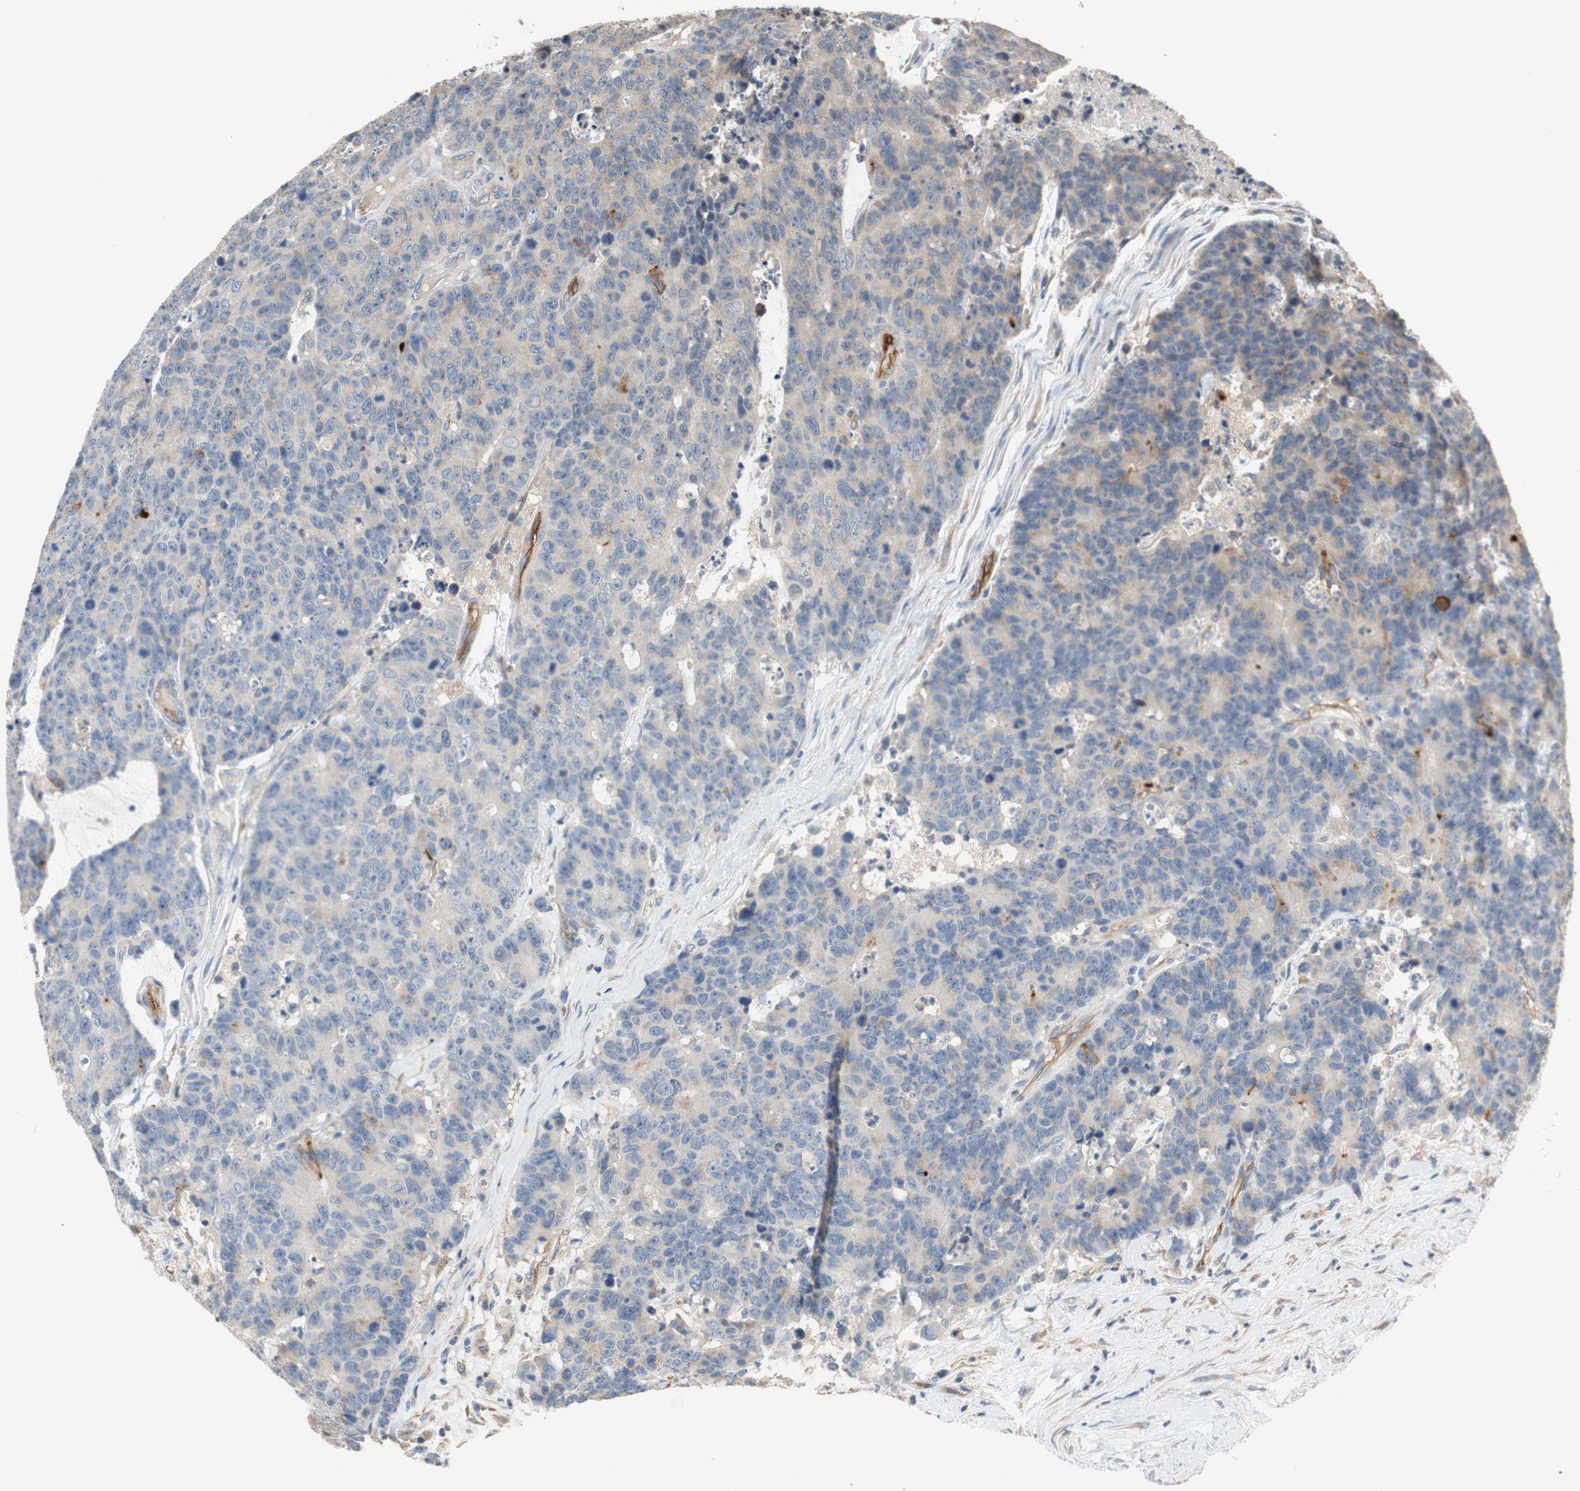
{"staining": {"intensity": "negative", "quantity": "none", "location": "none"}, "tissue": "colorectal cancer", "cell_type": "Tumor cells", "image_type": "cancer", "snomed": [{"axis": "morphology", "description": "Adenocarcinoma, NOS"}, {"axis": "topography", "description": "Colon"}], "caption": "A photomicrograph of human colorectal cancer is negative for staining in tumor cells. (Immunohistochemistry, brightfield microscopy, high magnification).", "gene": "ALPL", "patient": {"sex": "female", "age": 86}}